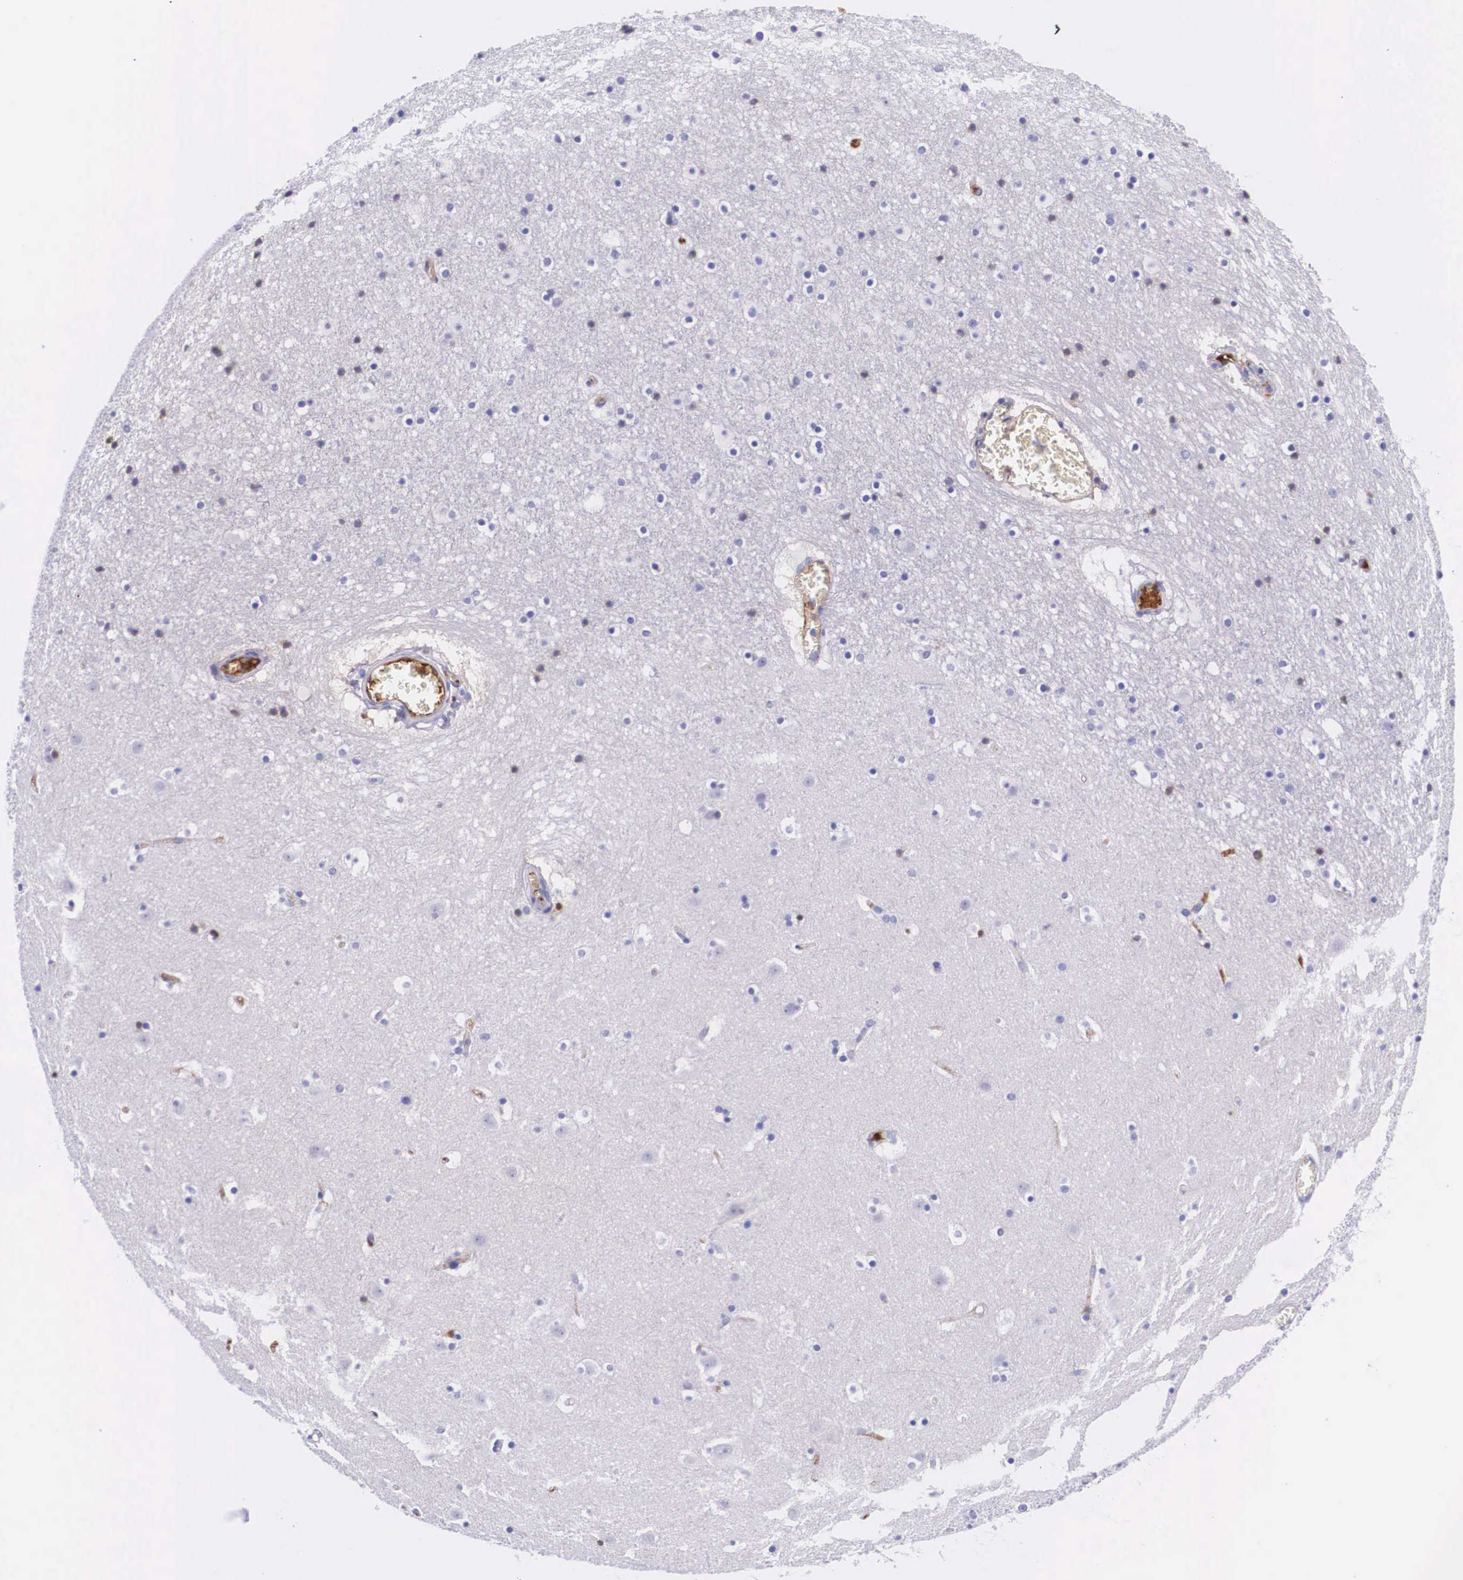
{"staining": {"intensity": "moderate", "quantity": "<25%", "location": "nuclear"}, "tissue": "caudate", "cell_type": "Glial cells", "image_type": "normal", "snomed": [{"axis": "morphology", "description": "Normal tissue, NOS"}, {"axis": "topography", "description": "Lateral ventricle wall"}], "caption": "Glial cells display moderate nuclear staining in approximately <25% of cells in benign caudate. (IHC, brightfield microscopy, high magnification).", "gene": "PLG", "patient": {"sex": "male", "age": 45}}